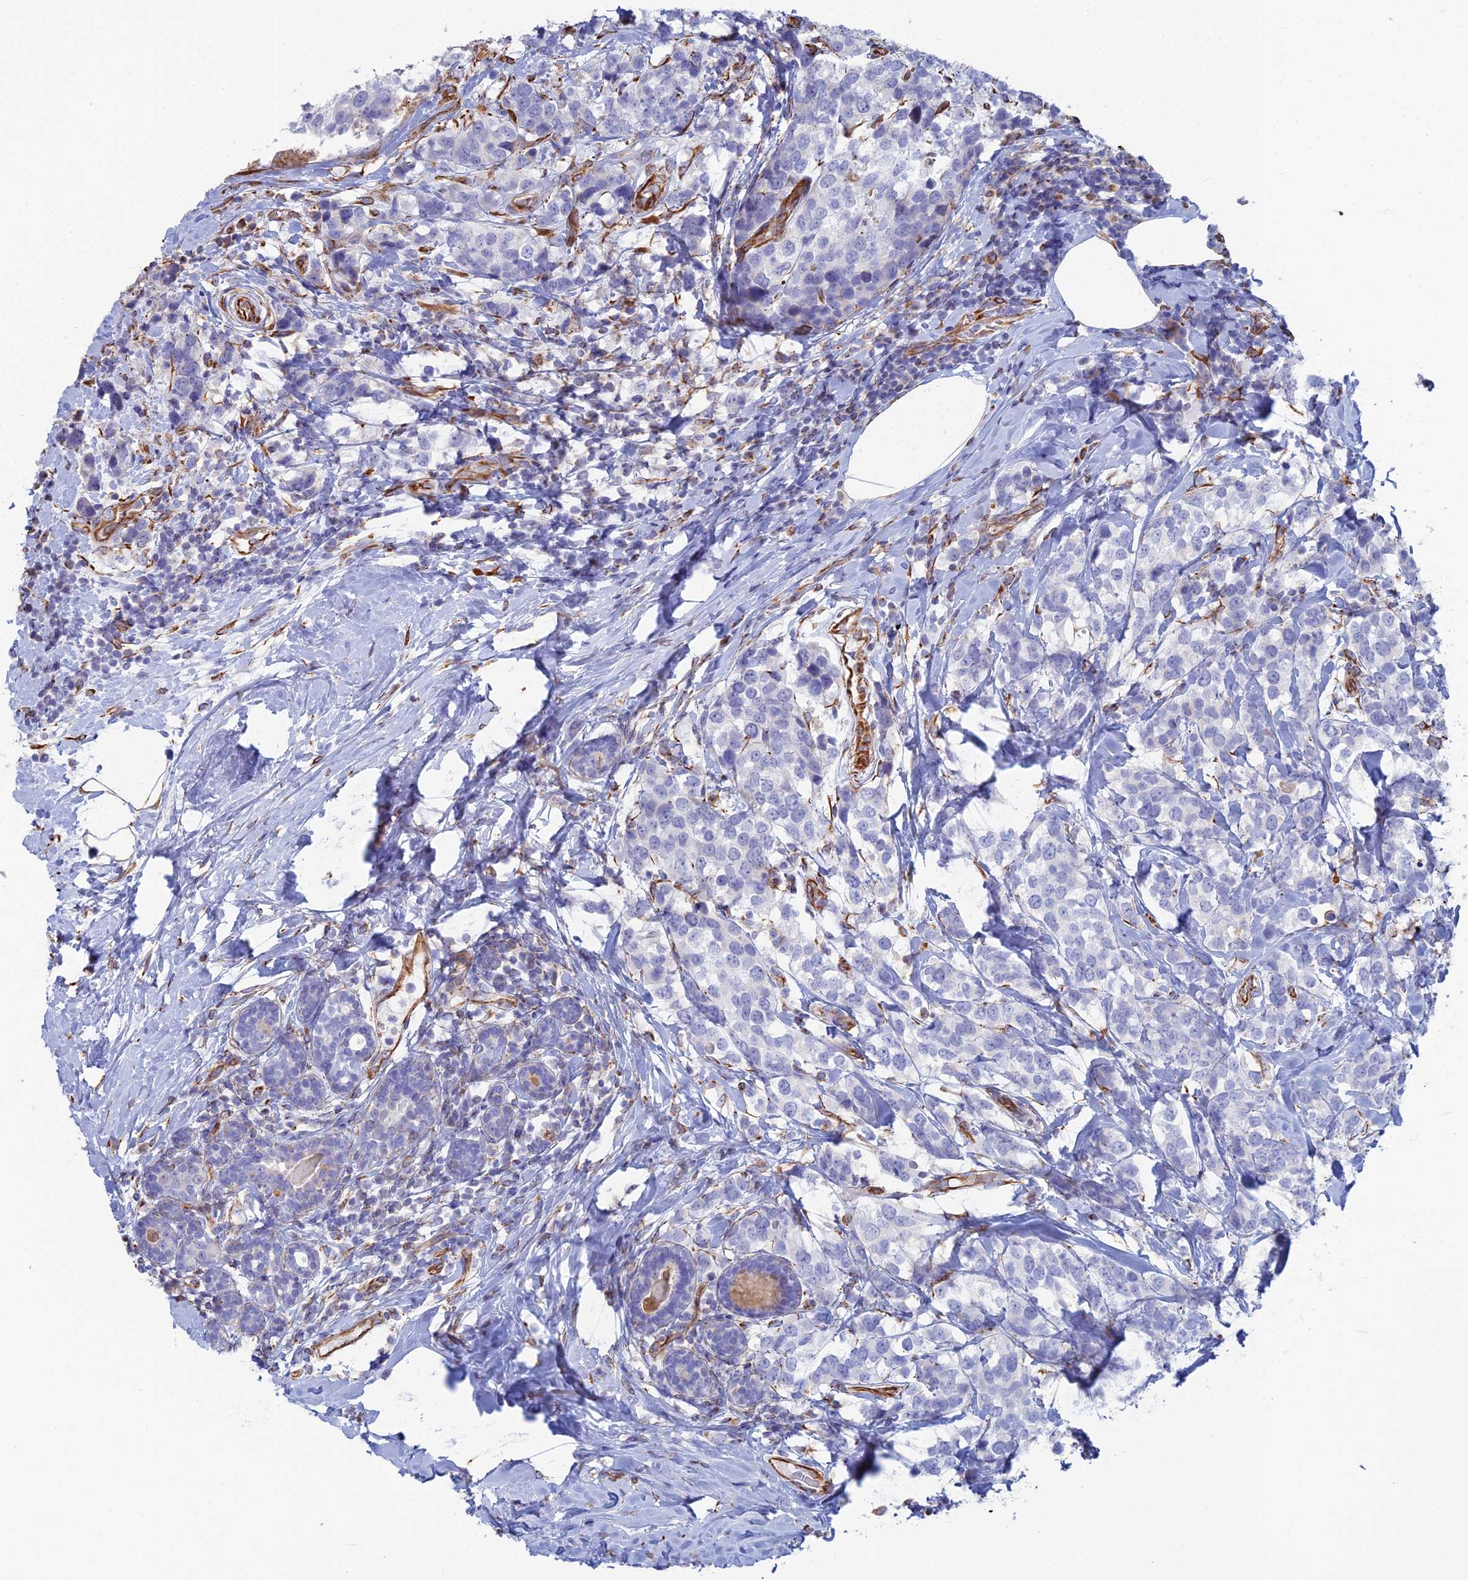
{"staining": {"intensity": "negative", "quantity": "none", "location": "none"}, "tissue": "breast cancer", "cell_type": "Tumor cells", "image_type": "cancer", "snomed": [{"axis": "morphology", "description": "Lobular carcinoma"}, {"axis": "topography", "description": "Breast"}], "caption": "Tumor cells are negative for brown protein staining in breast lobular carcinoma.", "gene": "CLVS2", "patient": {"sex": "female", "age": 59}}